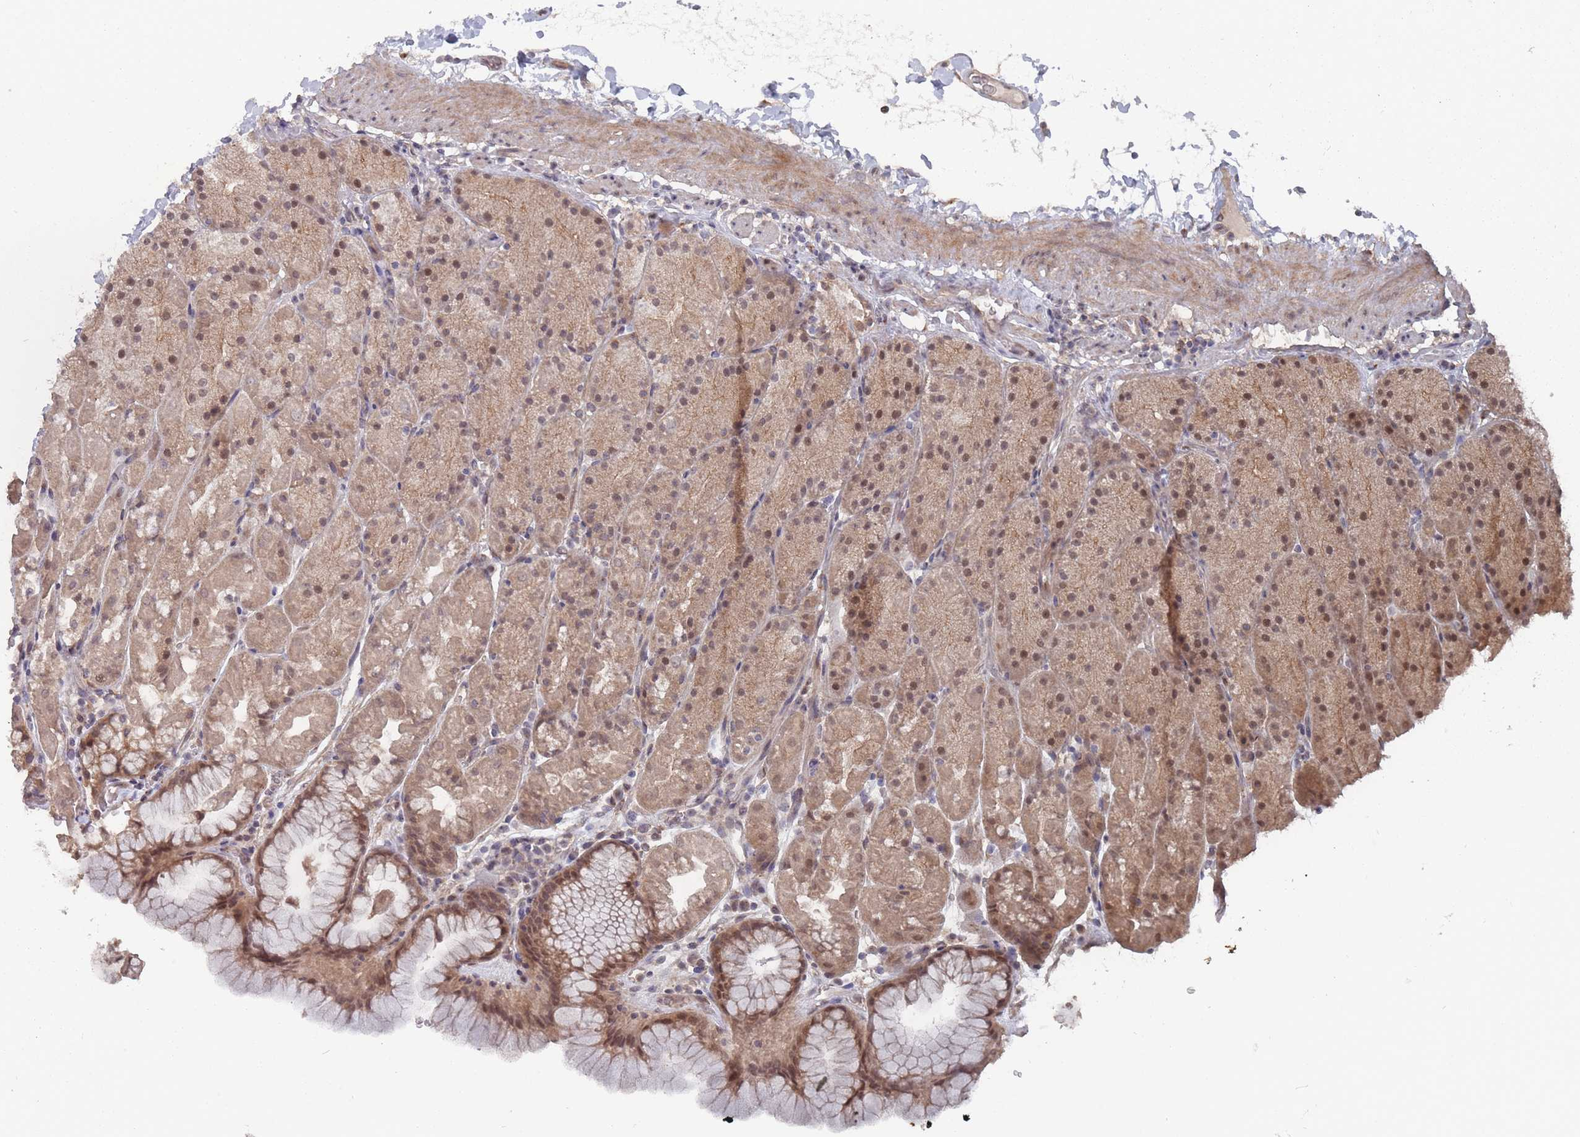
{"staining": {"intensity": "moderate", "quantity": ">75%", "location": "cytoplasmic/membranous,nuclear"}, "tissue": "stomach", "cell_type": "Glandular cells", "image_type": "normal", "snomed": [{"axis": "morphology", "description": "Normal tissue, NOS"}, {"axis": "topography", "description": "Stomach, upper"}, {"axis": "topography", "description": "Stomach, lower"}], "caption": "The photomicrograph reveals staining of benign stomach, revealing moderate cytoplasmic/membranous,nuclear protein staining (brown color) within glandular cells. The staining was performed using DAB (3,3'-diaminobenzidine) to visualize the protein expression in brown, while the nuclei were stained in blue with hematoxylin (Magnification: 20x).", "gene": "CNTRL", "patient": {"sex": "male", "age": 67}}